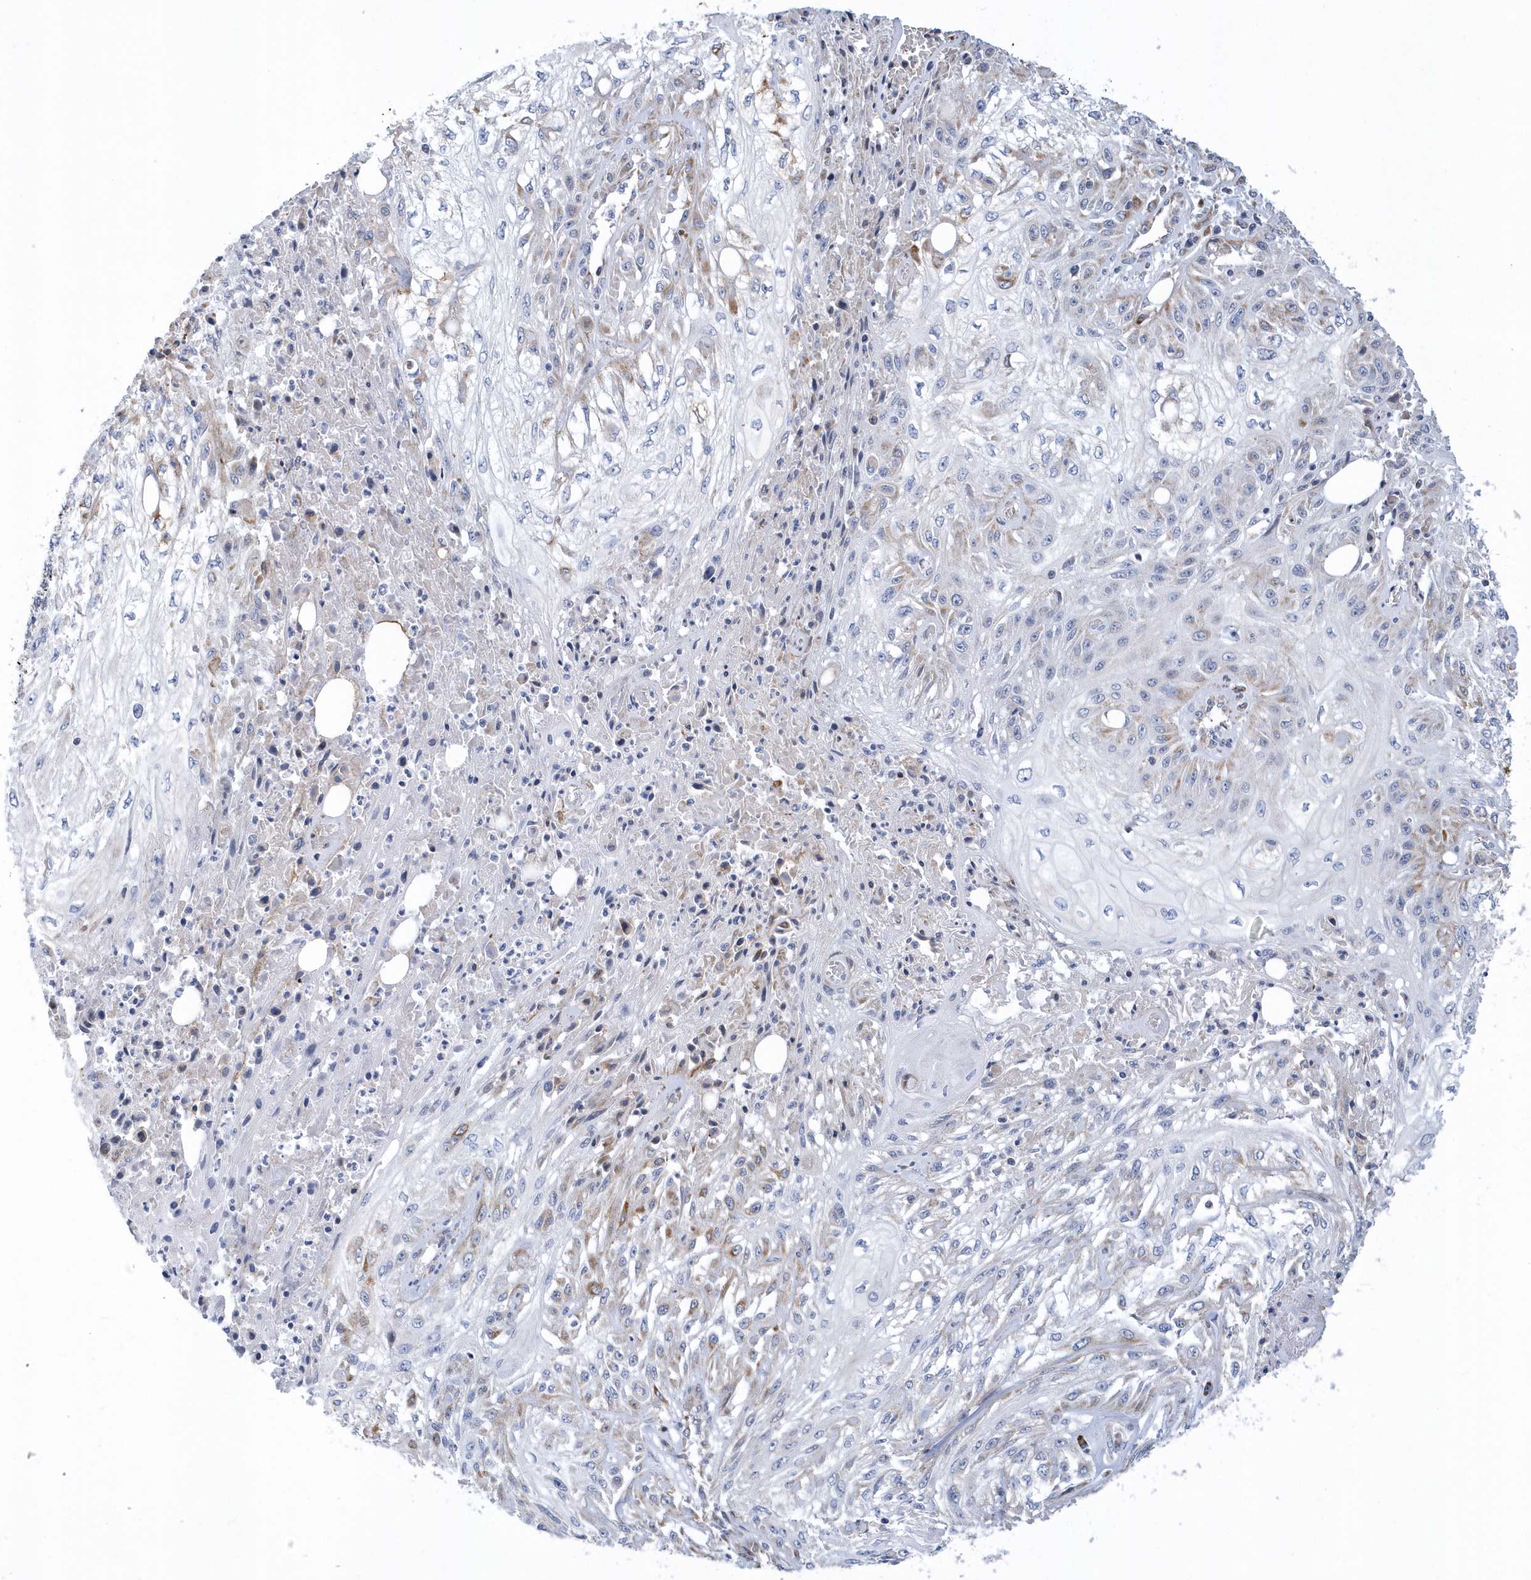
{"staining": {"intensity": "moderate", "quantity": "<25%", "location": "cytoplasmic/membranous"}, "tissue": "skin cancer", "cell_type": "Tumor cells", "image_type": "cancer", "snomed": [{"axis": "morphology", "description": "Squamous cell carcinoma, NOS"}, {"axis": "morphology", "description": "Squamous cell carcinoma, metastatic, NOS"}, {"axis": "topography", "description": "Skin"}, {"axis": "topography", "description": "Lymph node"}], "caption": "A histopathology image of human skin cancer stained for a protein displays moderate cytoplasmic/membranous brown staining in tumor cells.", "gene": "VWA5B2", "patient": {"sex": "male", "age": 75}}